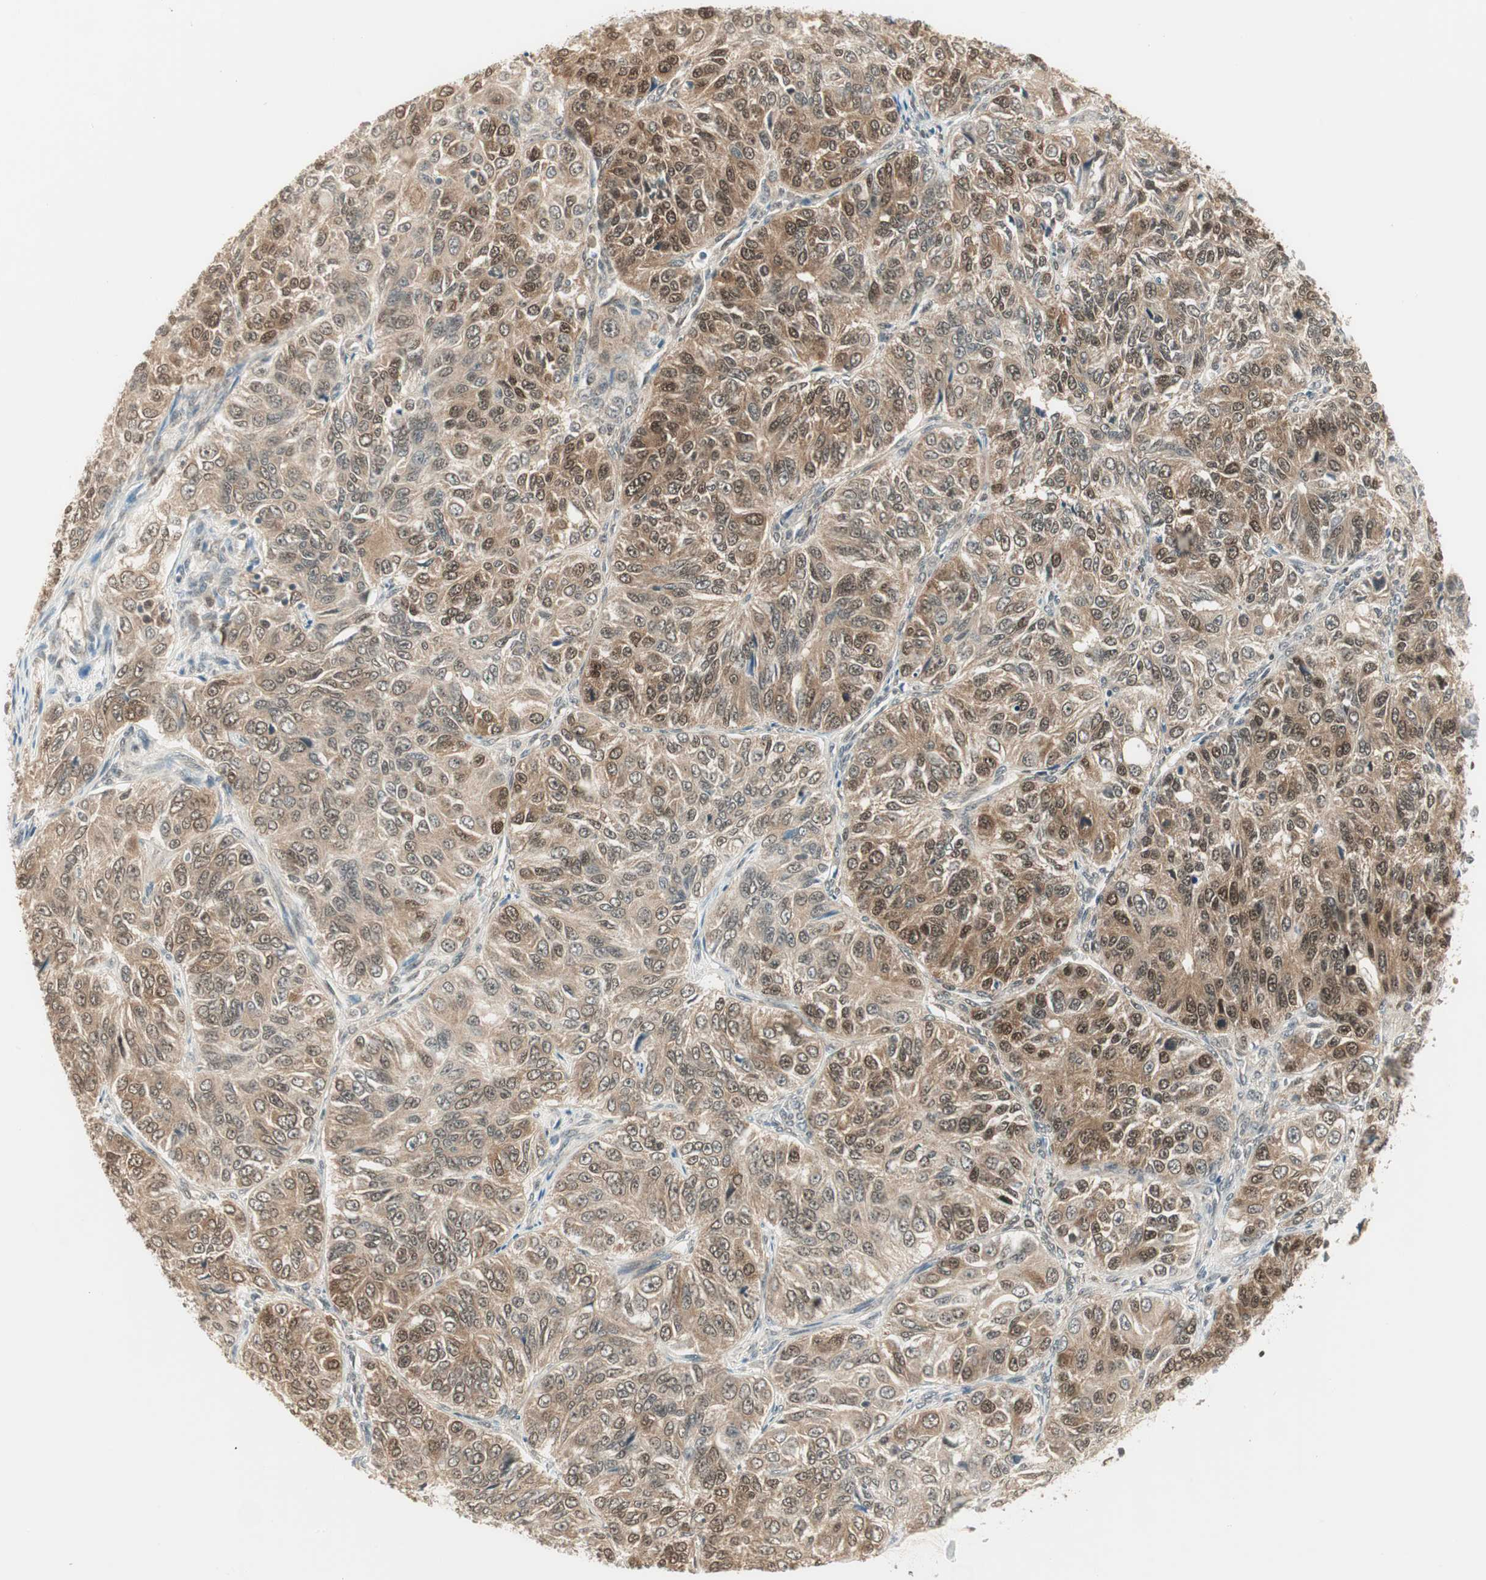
{"staining": {"intensity": "weak", "quantity": ">75%", "location": "cytoplasmic/membranous"}, "tissue": "ovarian cancer", "cell_type": "Tumor cells", "image_type": "cancer", "snomed": [{"axis": "morphology", "description": "Carcinoma, endometroid"}, {"axis": "topography", "description": "Ovary"}], "caption": "Ovarian cancer (endometroid carcinoma) stained with a protein marker shows weak staining in tumor cells.", "gene": "IPO5", "patient": {"sex": "female", "age": 51}}